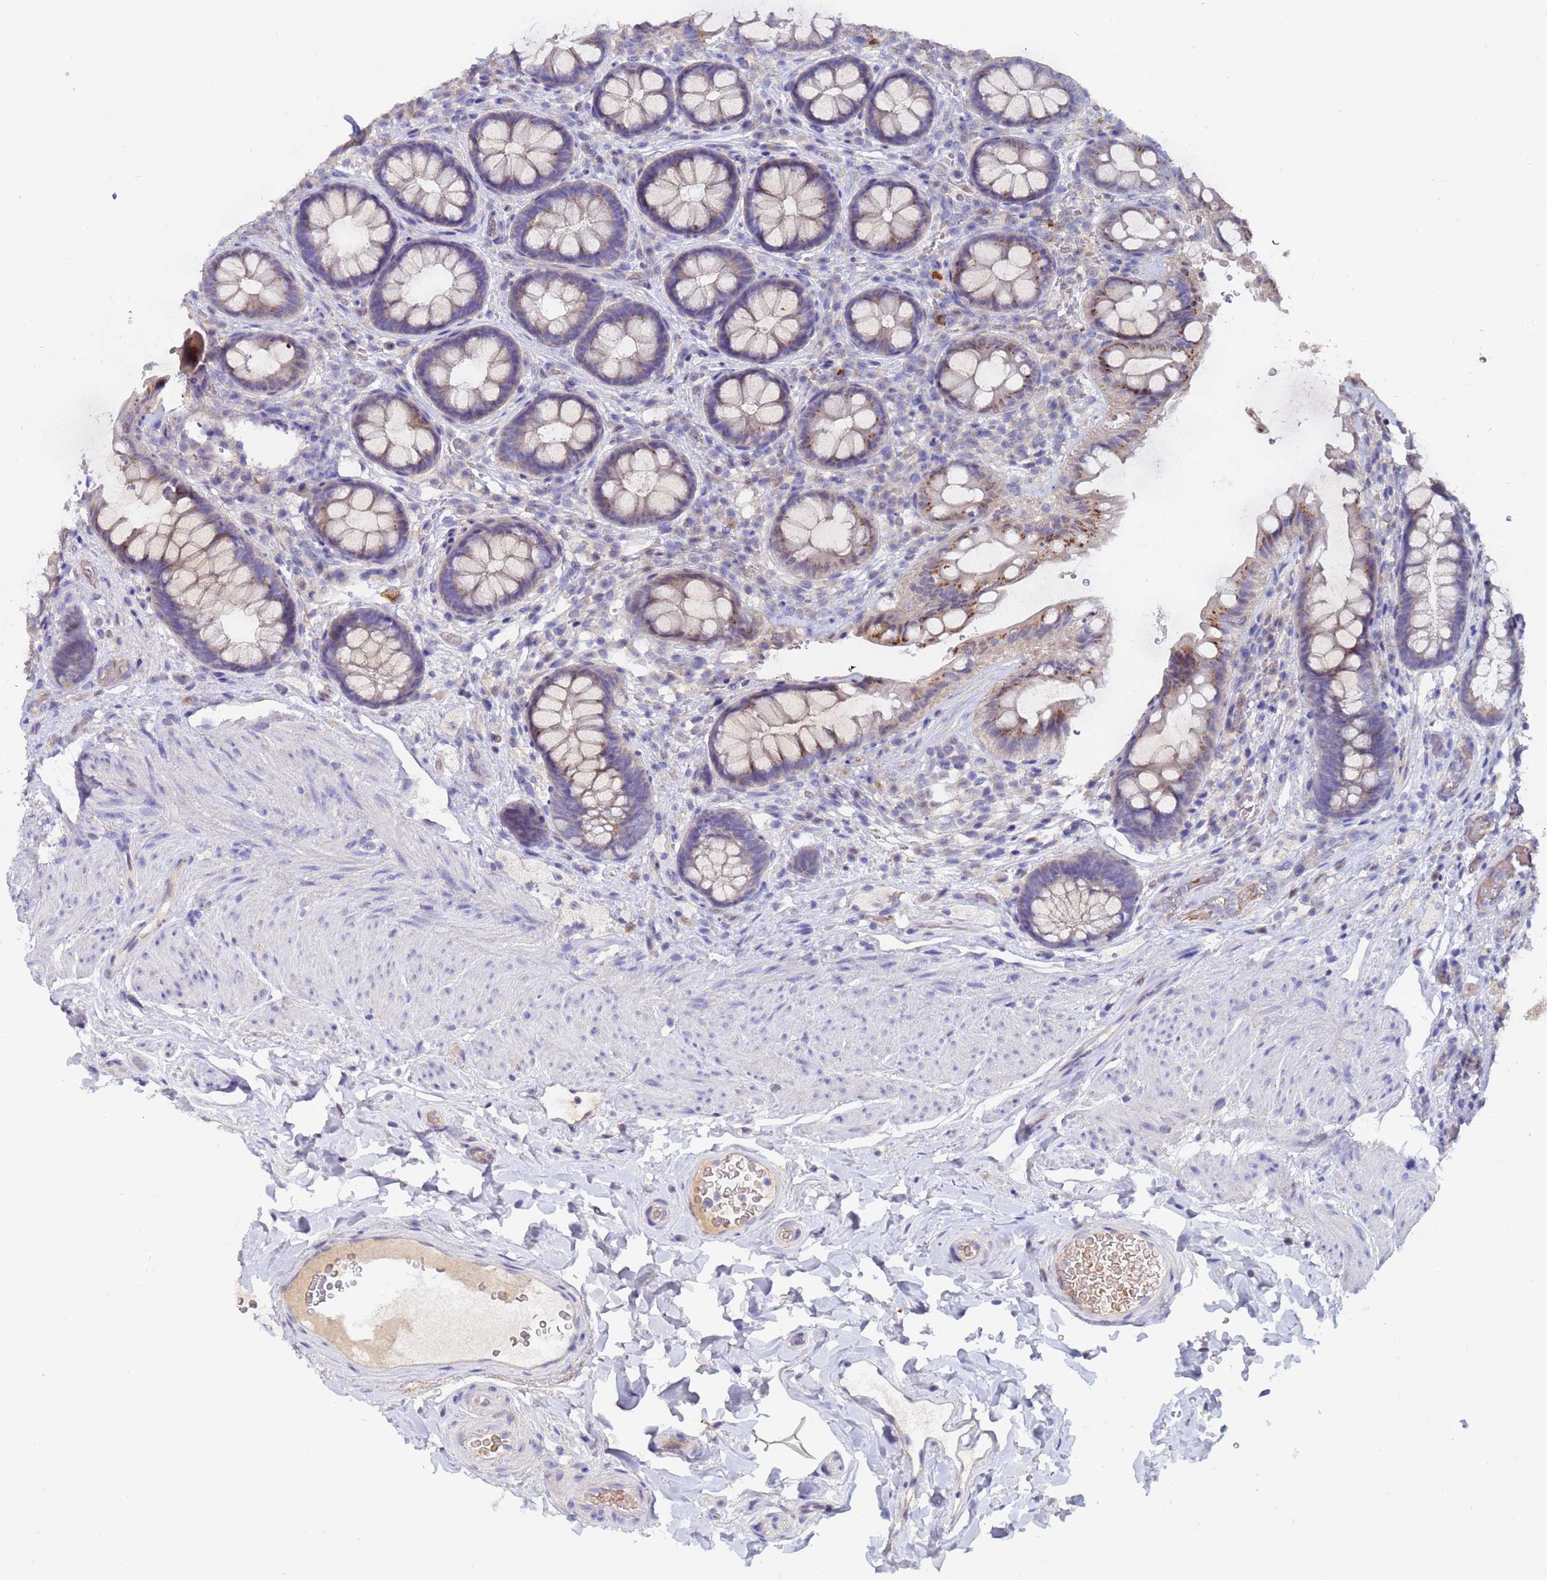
{"staining": {"intensity": "moderate", "quantity": "<25%", "location": "cytoplasmic/membranous"}, "tissue": "rectum", "cell_type": "Glandular cells", "image_type": "normal", "snomed": [{"axis": "morphology", "description": "Normal tissue, NOS"}, {"axis": "topography", "description": "Rectum"}, {"axis": "topography", "description": "Peripheral nerve tissue"}], "caption": "Immunohistochemistry of benign rectum reveals low levels of moderate cytoplasmic/membranous expression in about <25% of glandular cells. The staining is performed using DAB (3,3'-diaminobenzidine) brown chromogen to label protein expression. The nuclei are counter-stained blue using hematoxylin.", "gene": "IHO1", "patient": {"sex": "female", "age": 69}}